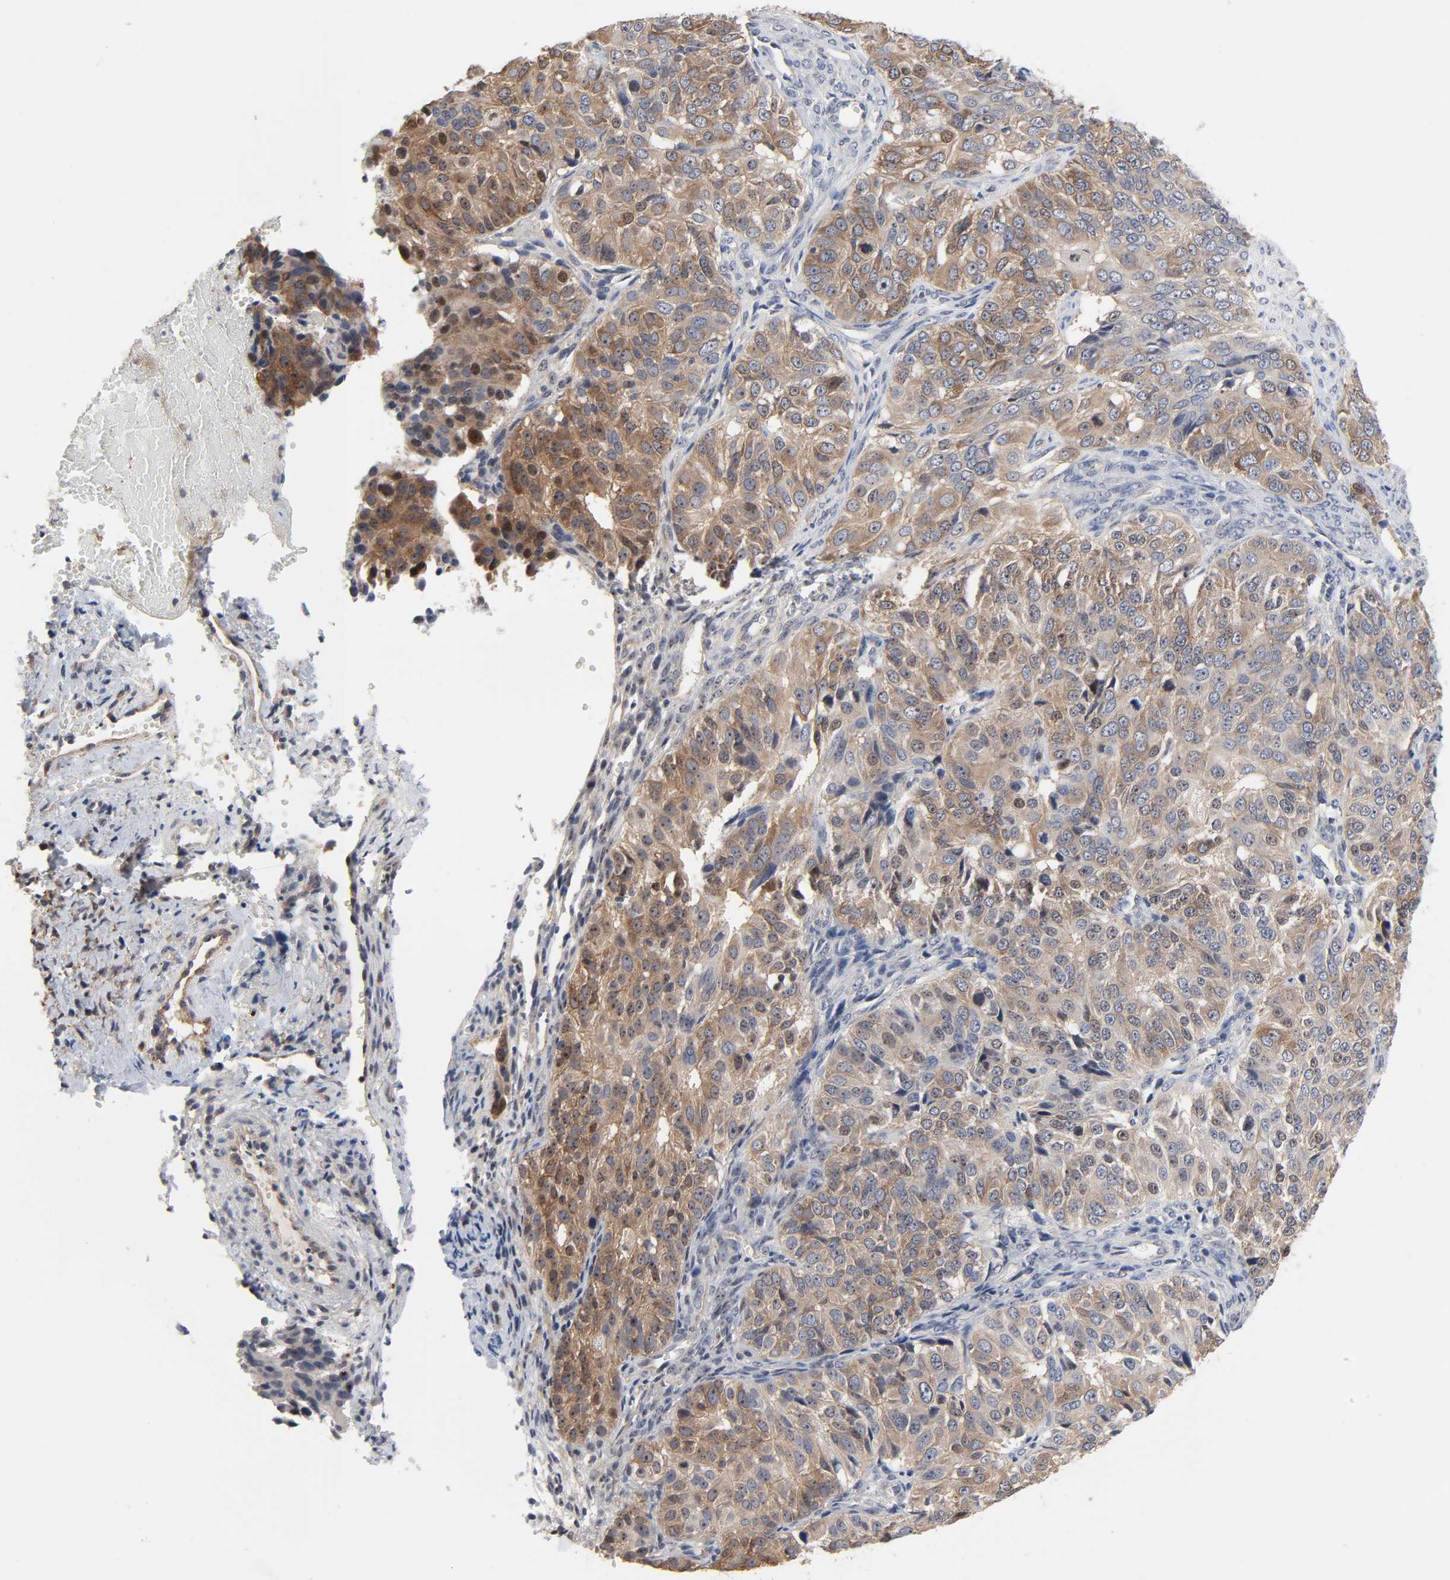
{"staining": {"intensity": "weak", "quantity": ">75%", "location": "cytoplasmic/membranous"}, "tissue": "ovarian cancer", "cell_type": "Tumor cells", "image_type": "cancer", "snomed": [{"axis": "morphology", "description": "Carcinoma, endometroid"}, {"axis": "topography", "description": "Ovary"}], "caption": "Brown immunohistochemical staining in ovarian cancer (endometroid carcinoma) shows weak cytoplasmic/membranous expression in about >75% of tumor cells. (DAB IHC, brown staining for protein, blue staining for nuclei).", "gene": "DDX10", "patient": {"sex": "female", "age": 51}}